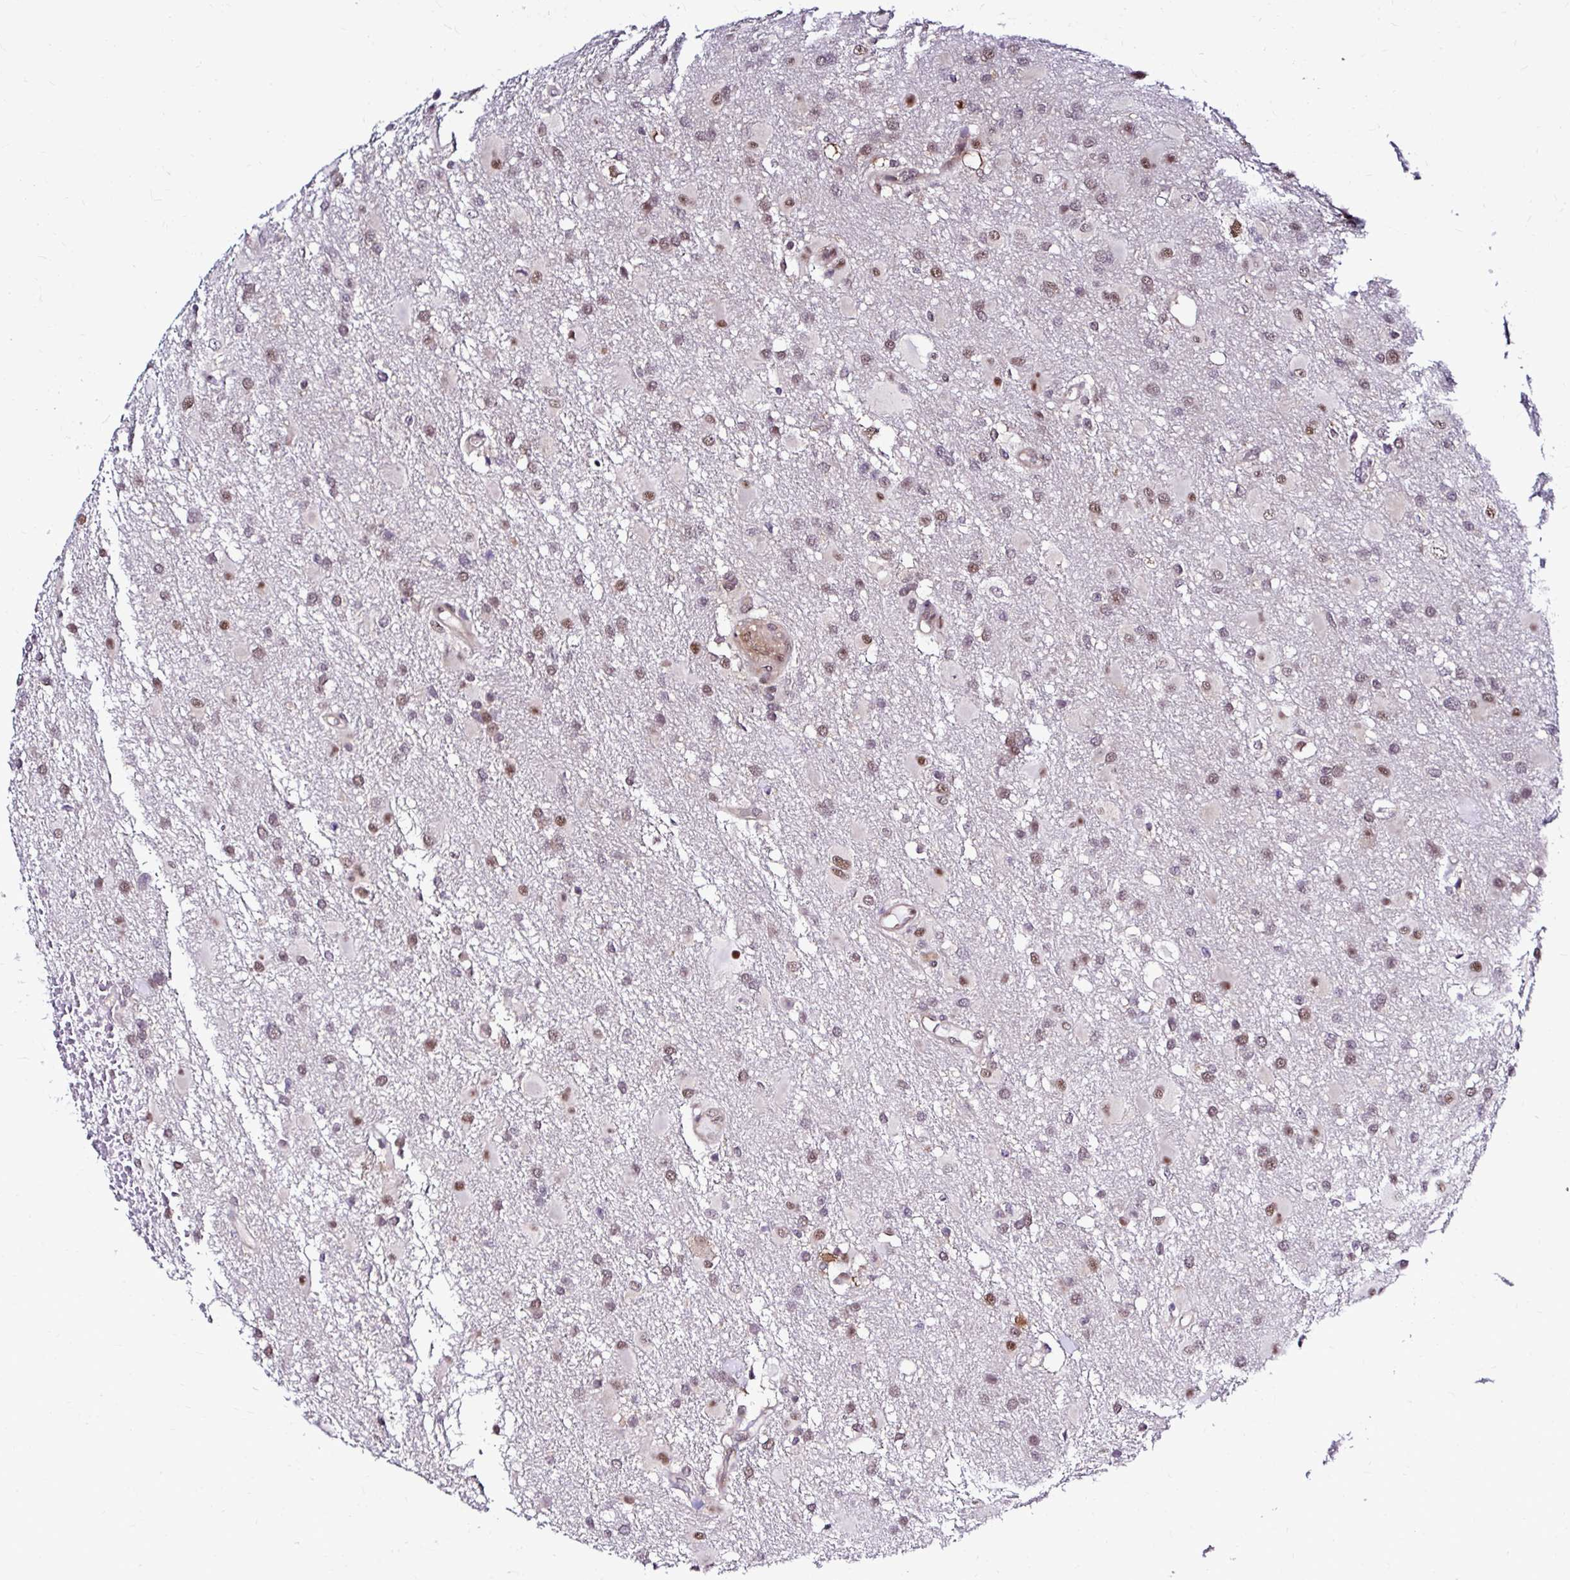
{"staining": {"intensity": "moderate", "quantity": ">75%", "location": "nuclear"}, "tissue": "glioma", "cell_type": "Tumor cells", "image_type": "cancer", "snomed": [{"axis": "morphology", "description": "Glioma, malignant, High grade"}, {"axis": "topography", "description": "Brain"}], "caption": "Moderate nuclear staining for a protein is present in about >75% of tumor cells of high-grade glioma (malignant) using IHC.", "gene": "PSMD3", "patient": {"sex": "male", "age": 53}}